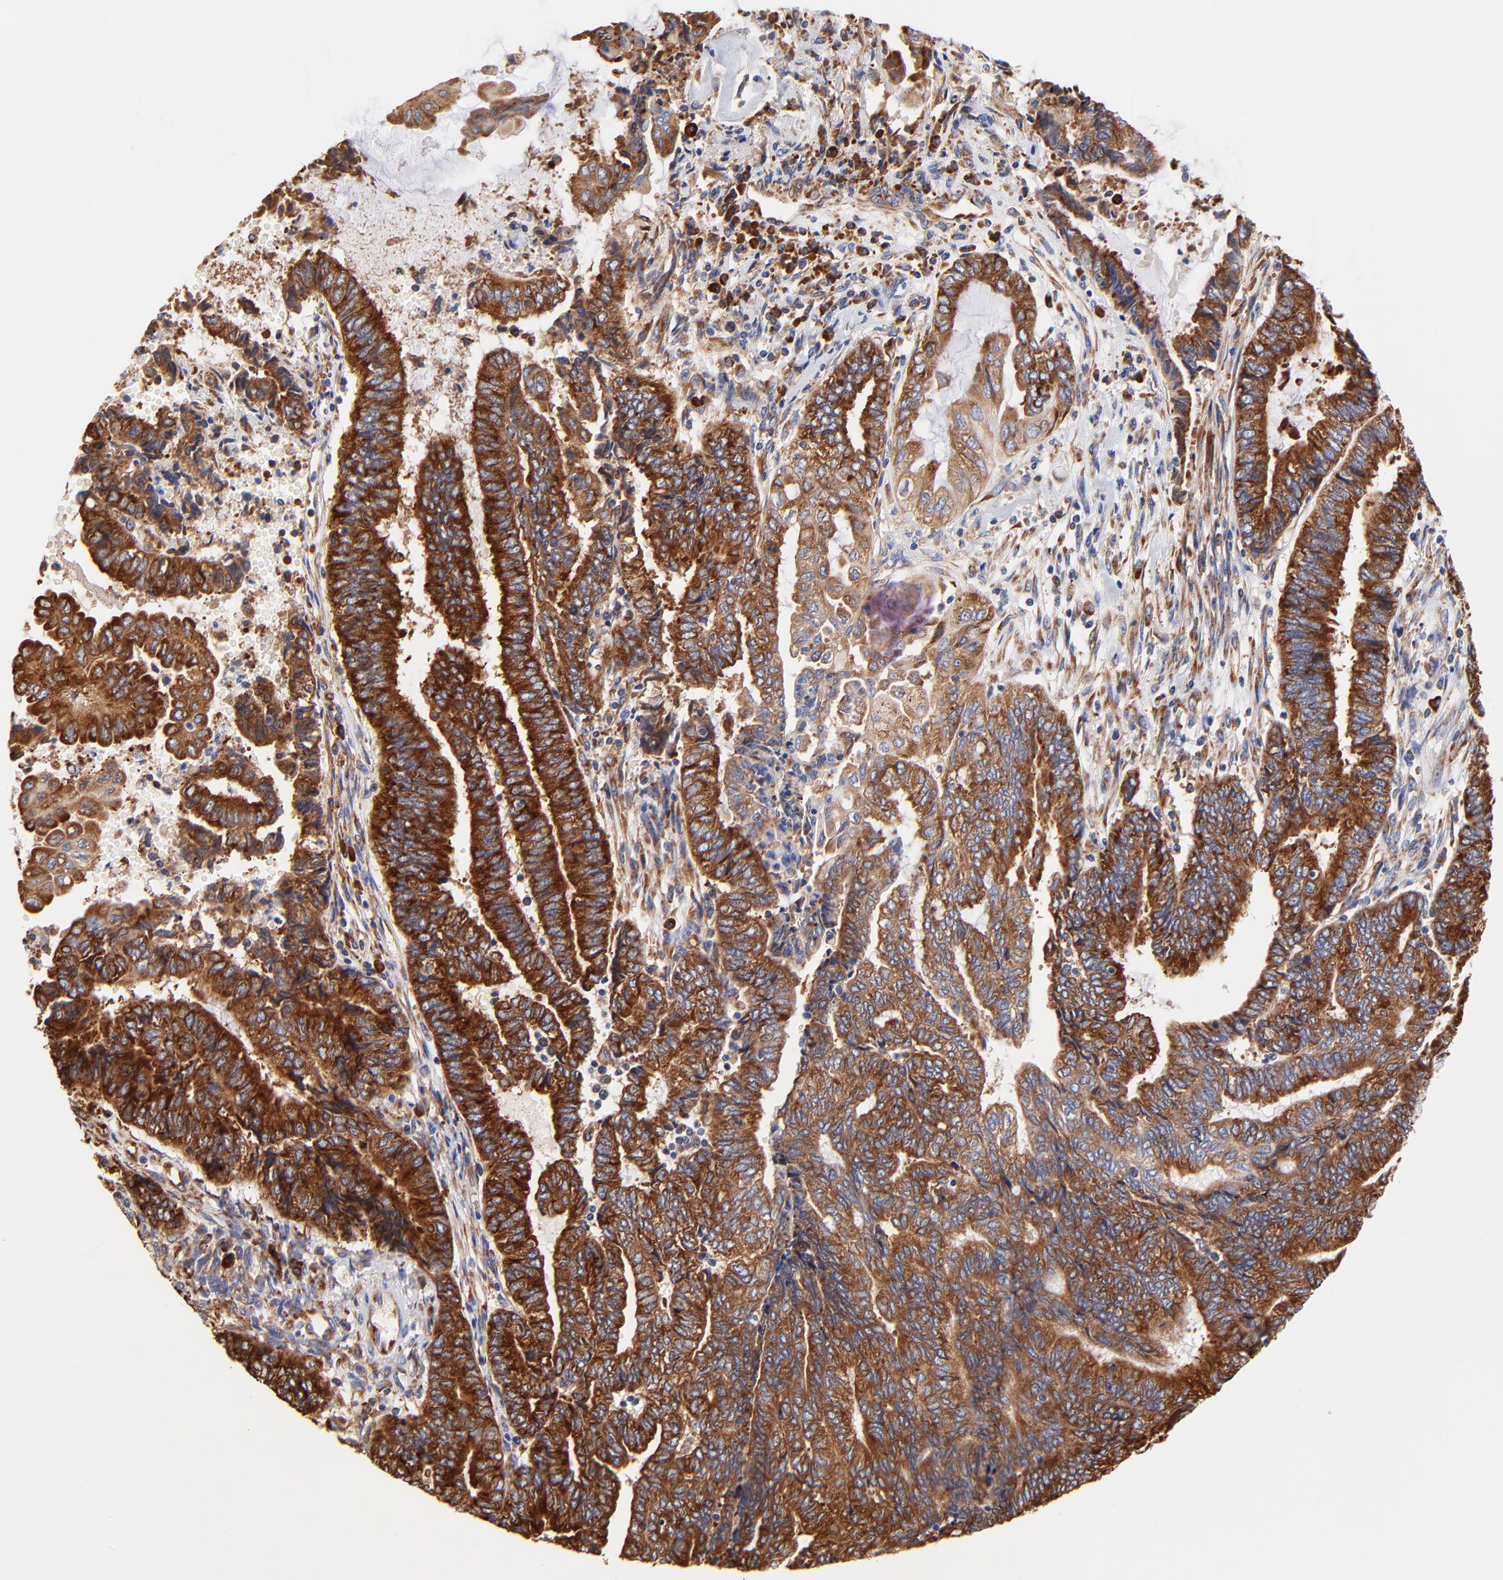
{"staining": {"intensity": "strong", "quantity": ">75%", "location": "cytoplasmic/membranous"}, "tissue": "endometrial cancer", "cell_type": "Tumor cells", "image_type": "cancer", "snomed": [{"axis": "morphology", "description": "Adenocarcinoma, NOS"}, {"axis": "topography", "description": "Uterus"}, {"axis": "topography", "description": "Endometrium"}], "caption": "Endometrial cancer stained for a protein displays strong cytoplasmic/membranous positivity in tumor cells.", "gene": "RPL27", "patient": {"sex": "female", "age": 70}}